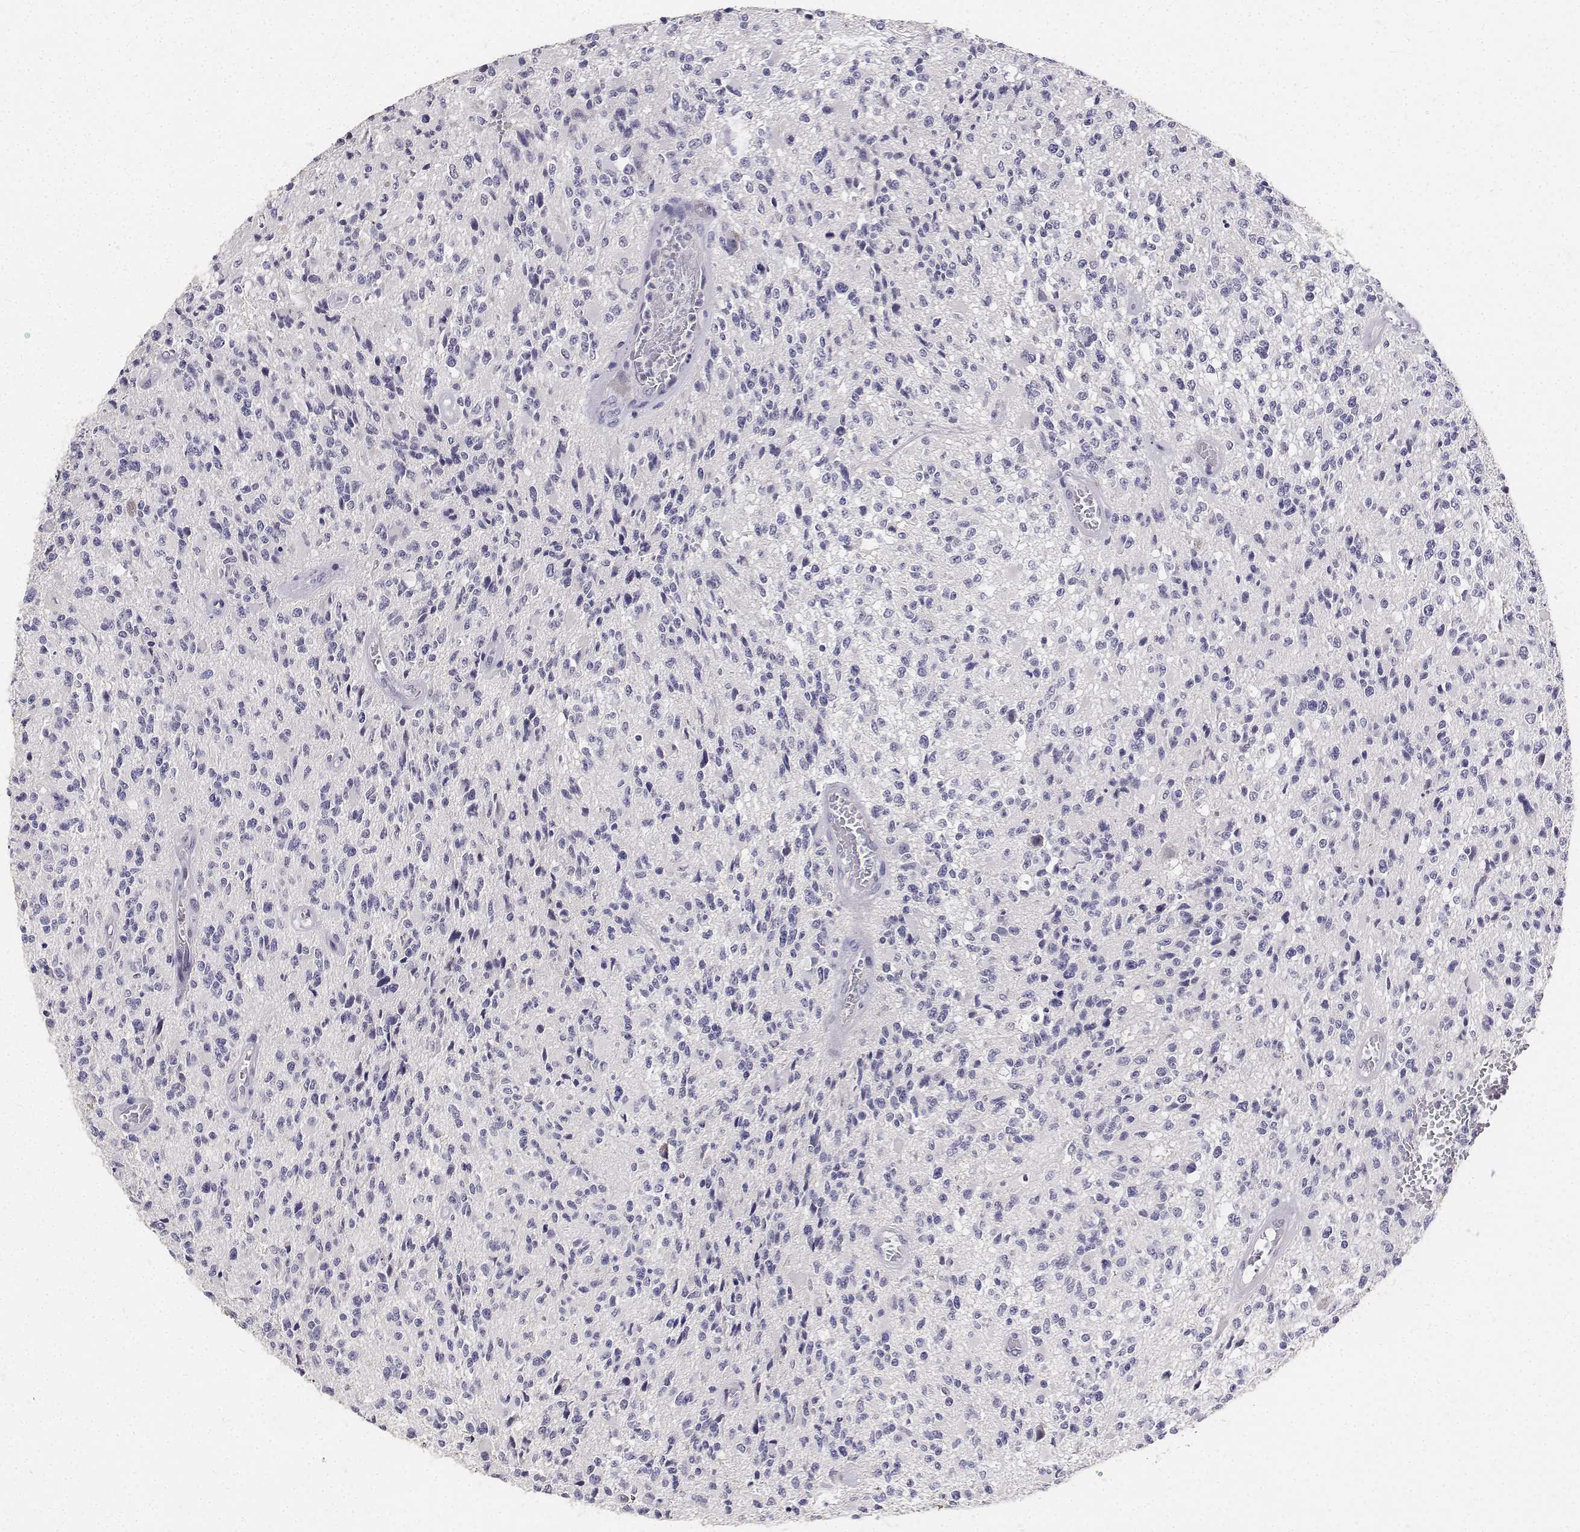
{"staining": {"intensity": "negative", "quantity": "none", "location": "none"}, "tissue": "glioma", "cell_type": "Tumor cells", "image_type": "cancer", "snomed": [{"axis": "morphology", "description": "Glioma, malignant, High grade"}, {"axis": "topography", "description": "Brain"}], "caption": "Glioma was stained to show a protein in brown. There is no significant staining in tumor cells.", "gene": "PAEP", "patient": {"sex": "female", "age": 63}}